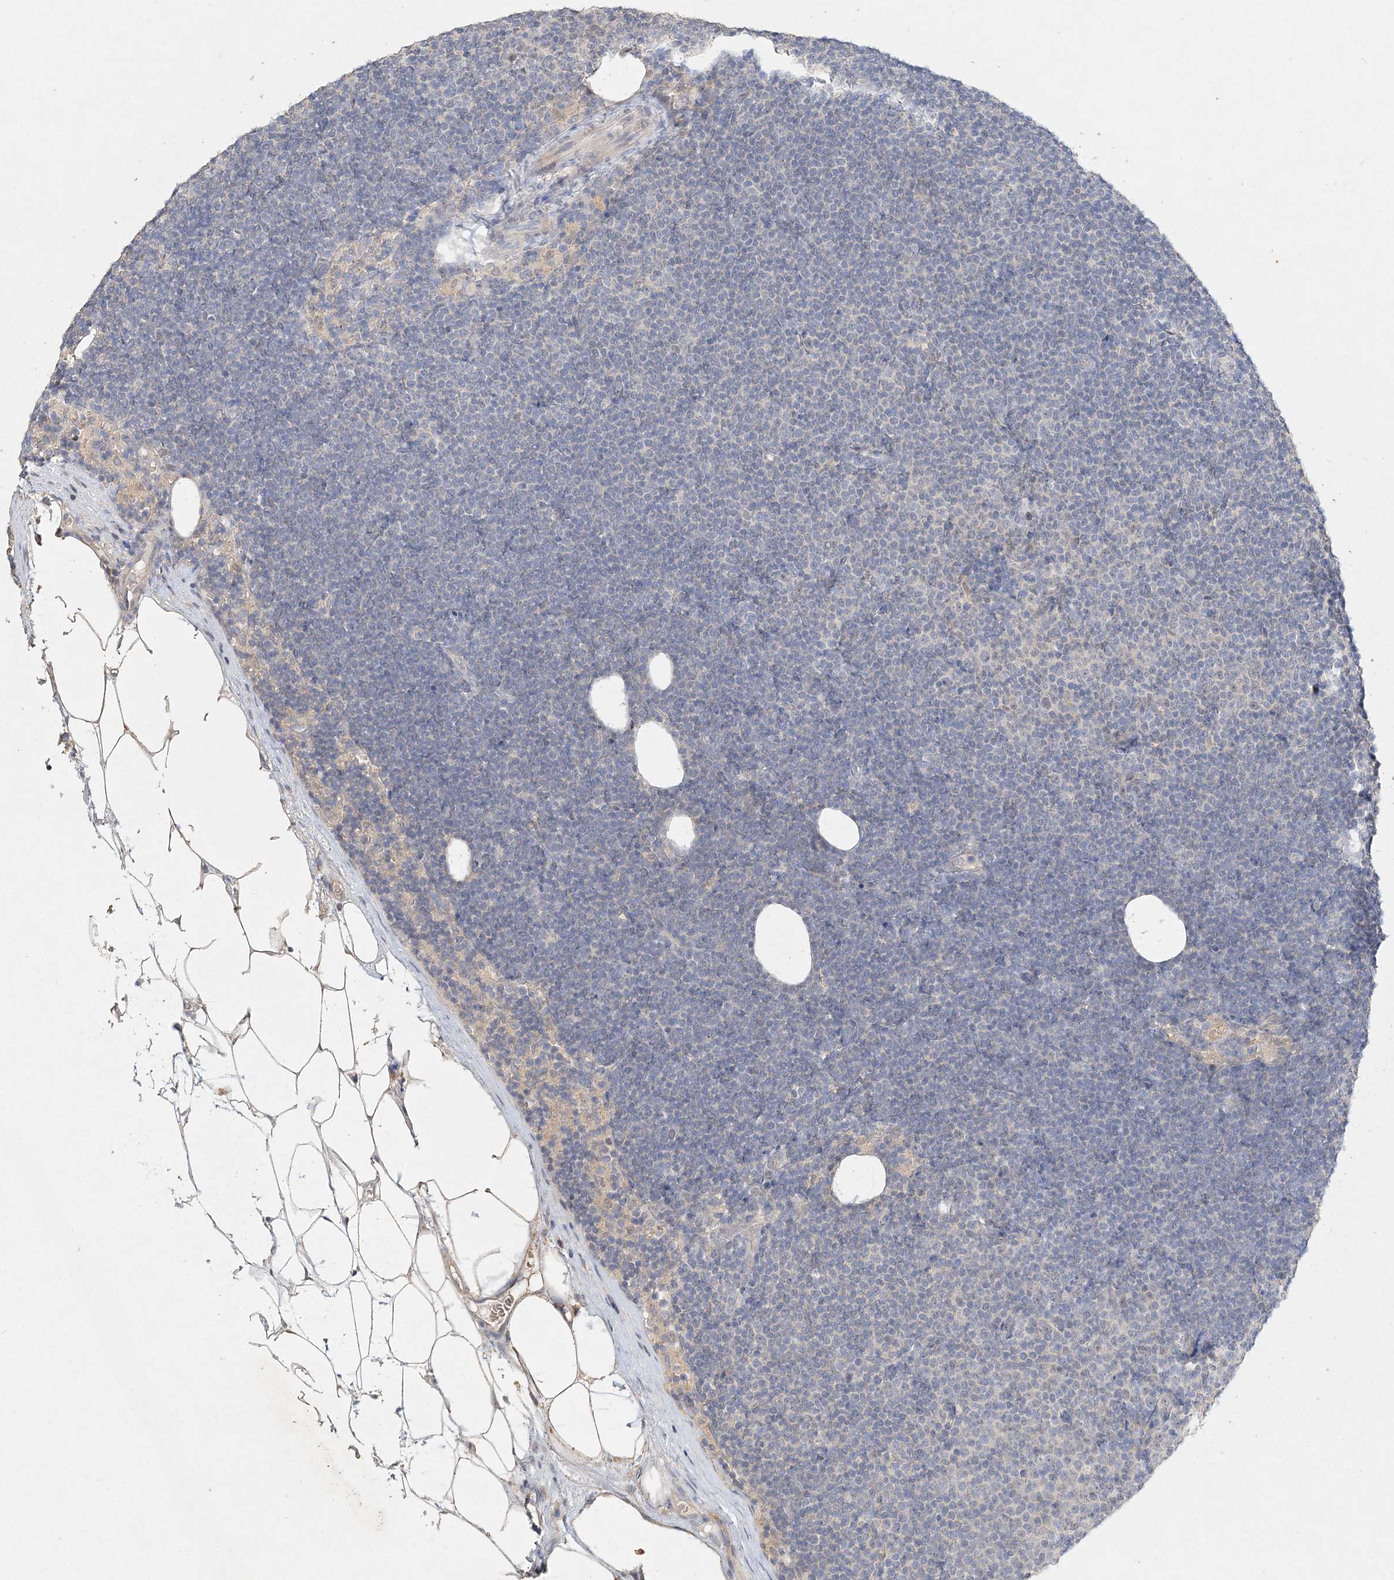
{"staining": {"intensity": "negative", "quantity": "none", "location": "none"}, "tissue": "lymphoma", "cell_type": "Tumor cells", "image_type": "cancer", "snomed": [{"axis": "morphology", "description": "Malignant lymphoma, non-Hodgkin's type, Low grade"}, {"axis": "topography", "description": "Lymph node"}], "caption": "An immunohistochemistry image of lymphoma is shown. There is no staining in tumor cells of lymphoma.", "gene": "MAT2B", "patient": {"sex": "female", "age": 53}}